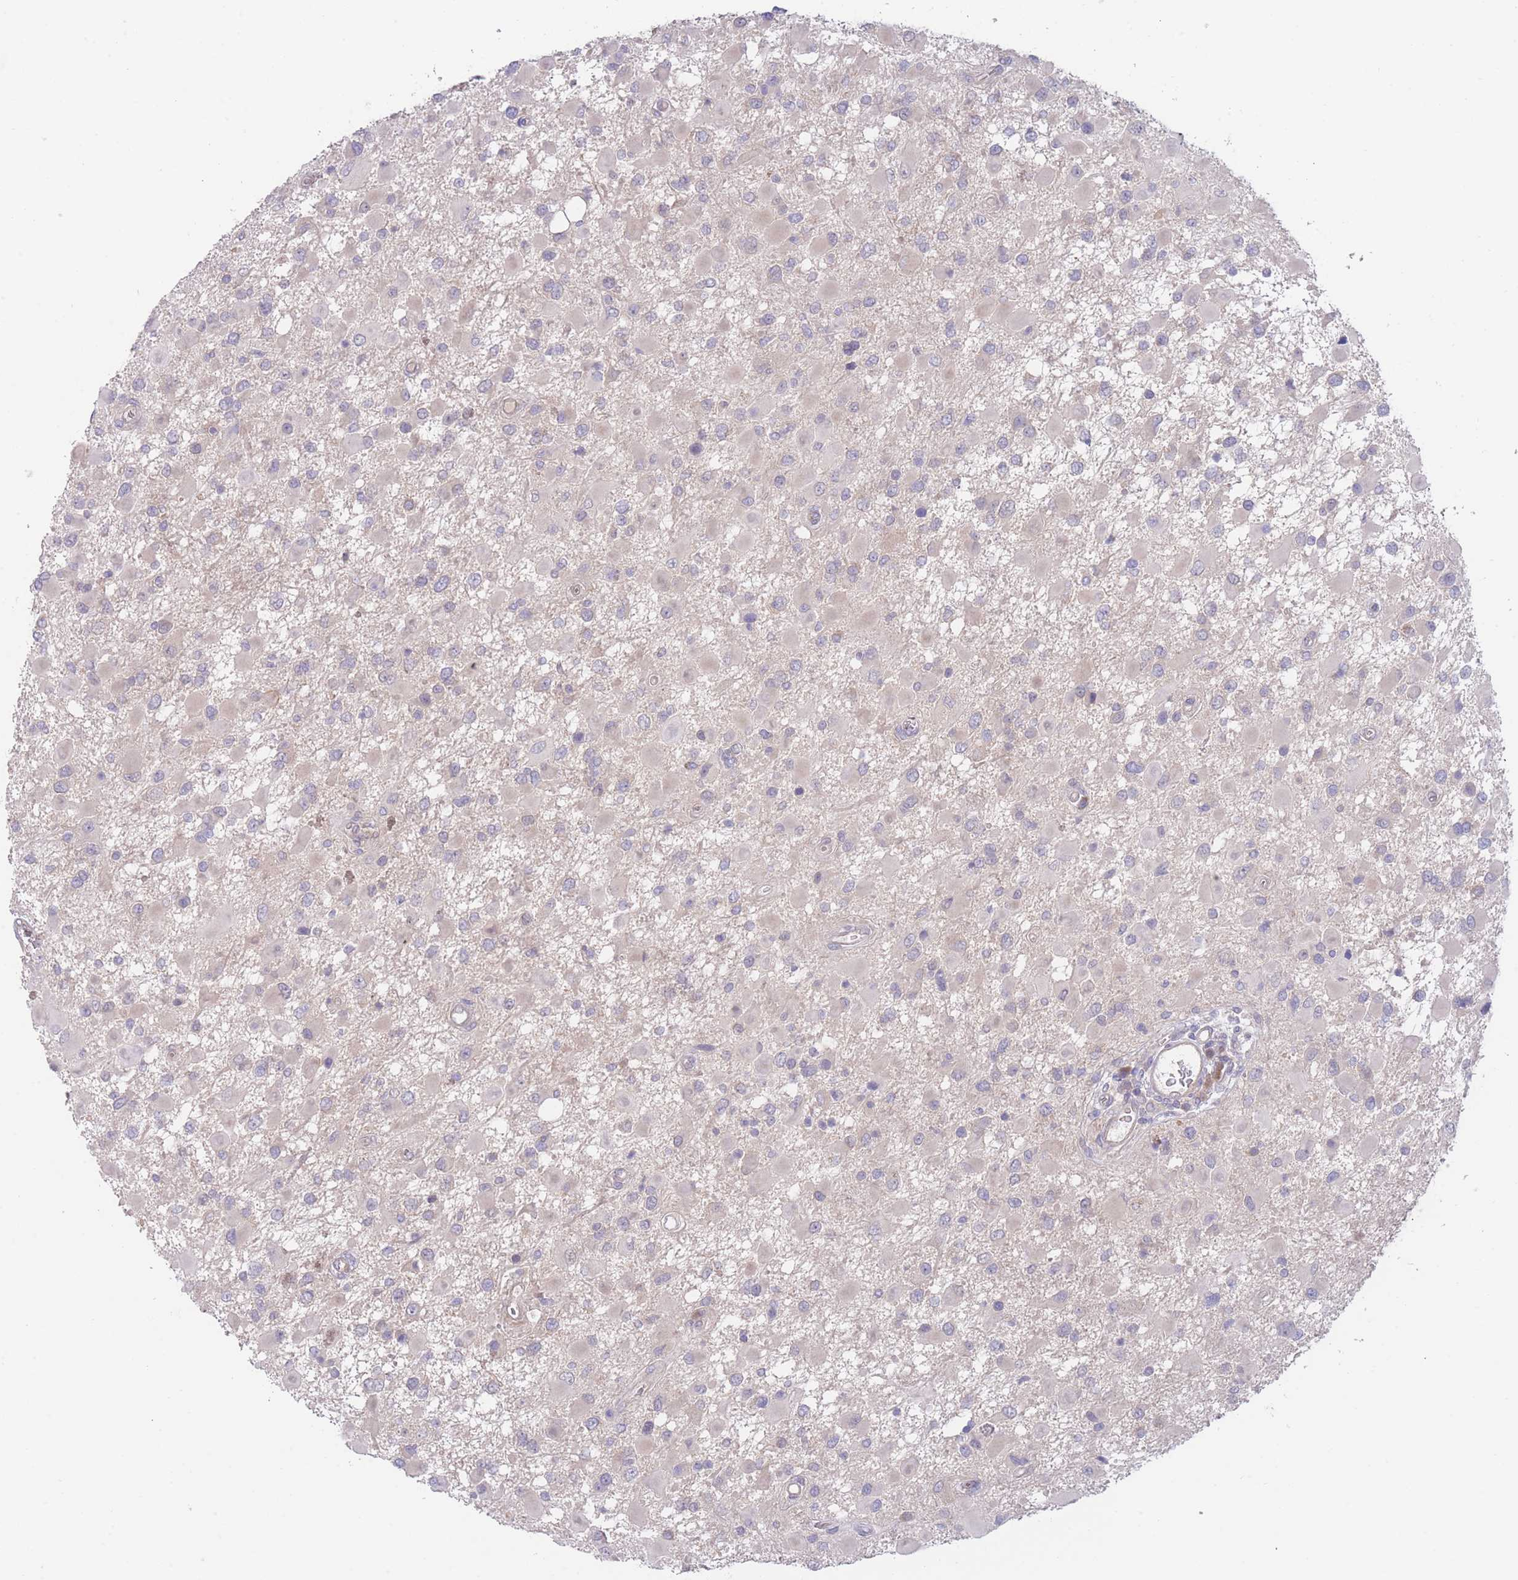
{"staining": {"intensity": "negative", "quantity": "none", "location": "none"}, "tissue": "glioma", "cell_type": "Tumor cells", "image_type": "cancer", "snomed": [{"axis": "morphology", "description": "Glioma, malignant, High grade"}, {"axis": "topography", "description": "Brain"}], "caption": "DAB (3,3'-diaminobenzidine) immunohistochemical staining of malignant high-grade glioma shows no significant positivity in tumor cells. Nuclei are stained in blue.", "gene": "ZNF281", "patient": {"sex": "male", "age": 53}}